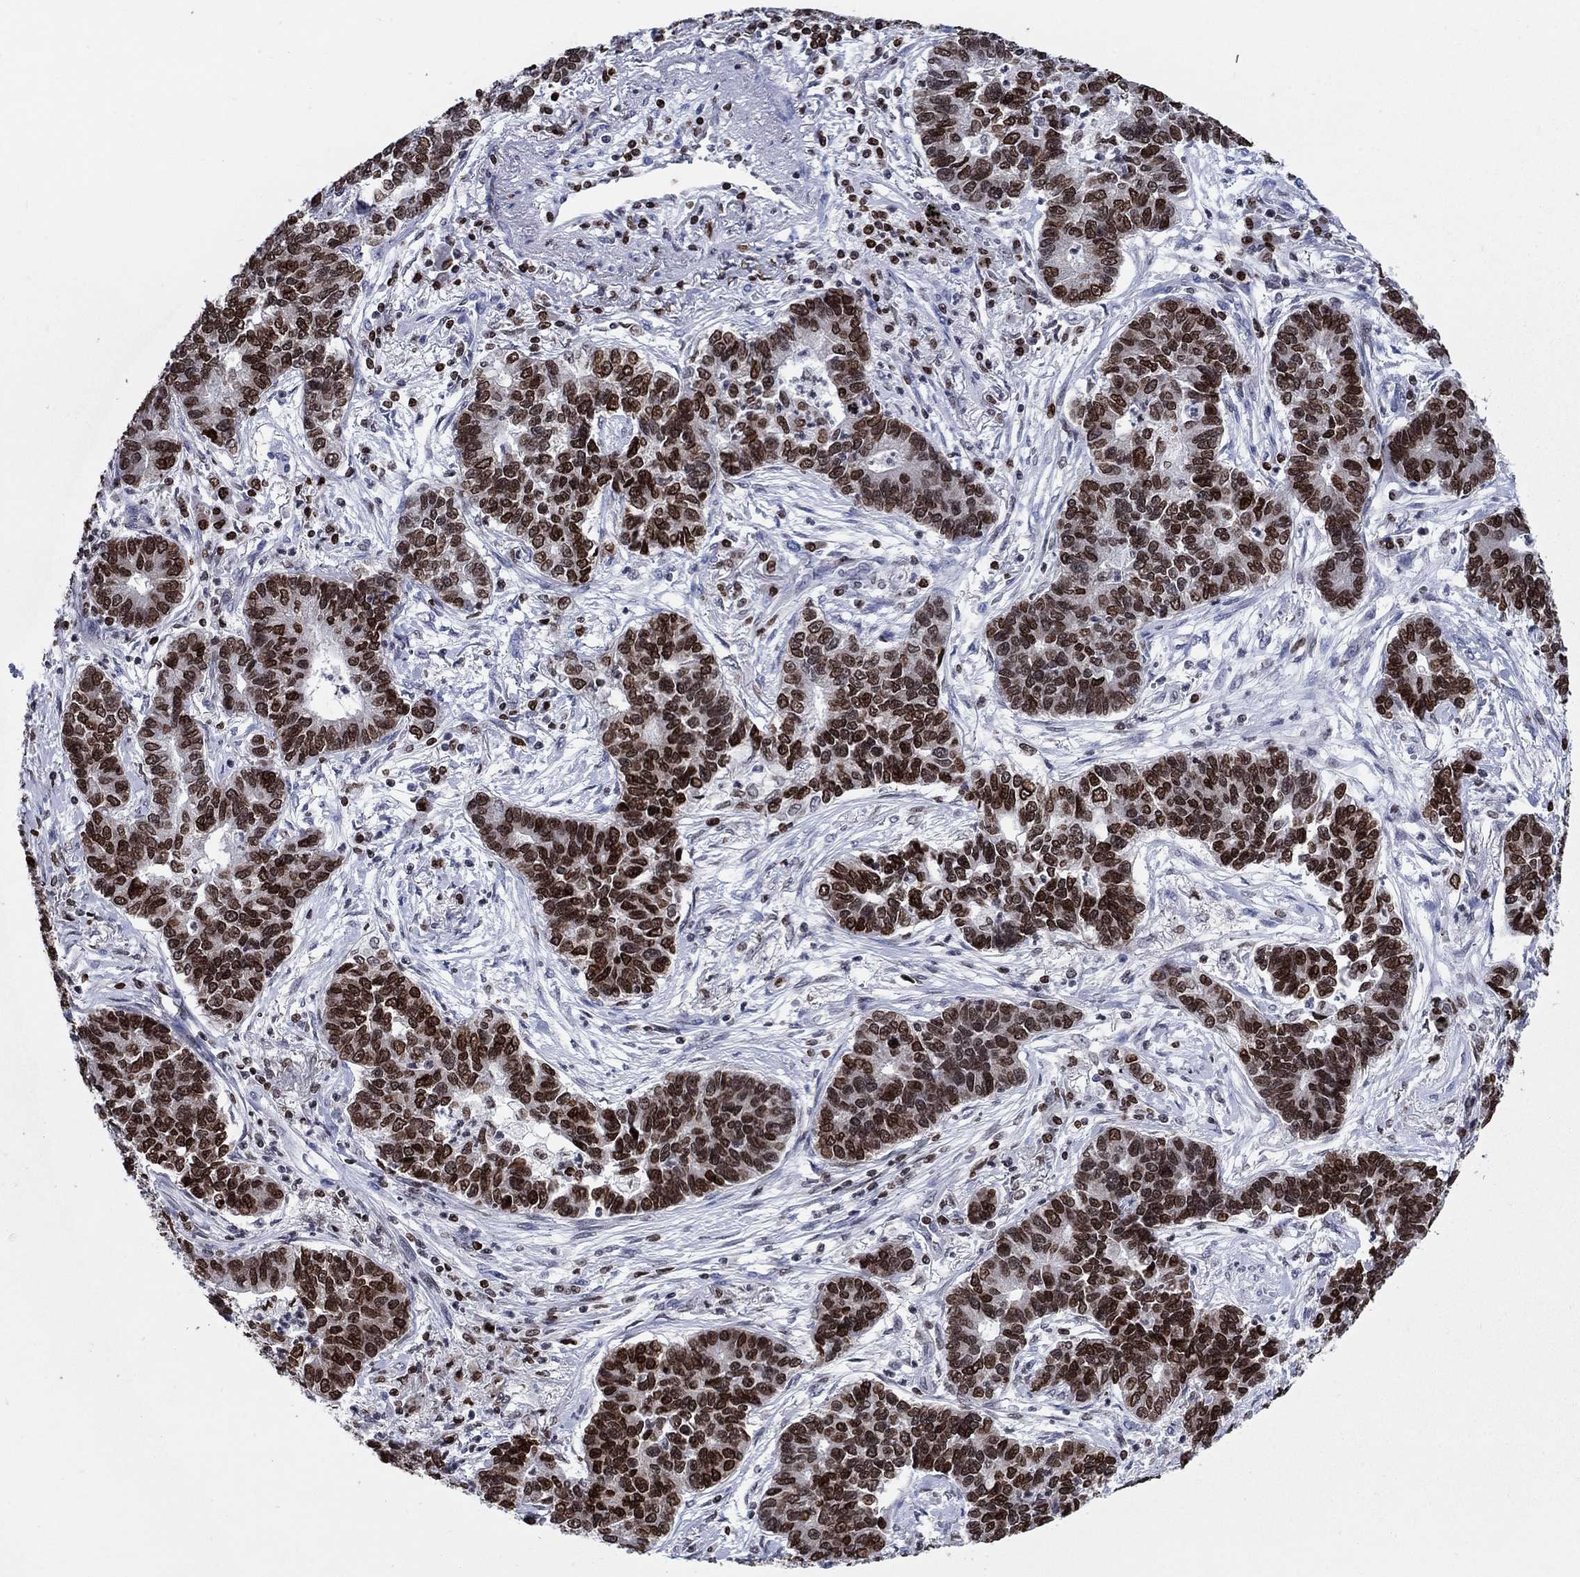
{"staining": {"intensity": "strong", "quantity": "25%-75%", "location": "nuclear"}, "tissue": "lung cancer", "cell_type": "Tumor cells", "image_type": "cancer", "snomed": [{"axis": "morphology", "description": "Adenocarcinoma, NOS"}, {"axis": "topography", "description": "Lung"}], "caption": "Immunohistochemistry photomicrograph of neoplastic tissue: human lung cancer stained using IHC exhibits high levels of strong protein expression localized specifically in the nuclear of tumor cells, appearing as a nuclear brown color.", "gene": "HMGA1", "patient": {"sex": "female", "age": 57}}